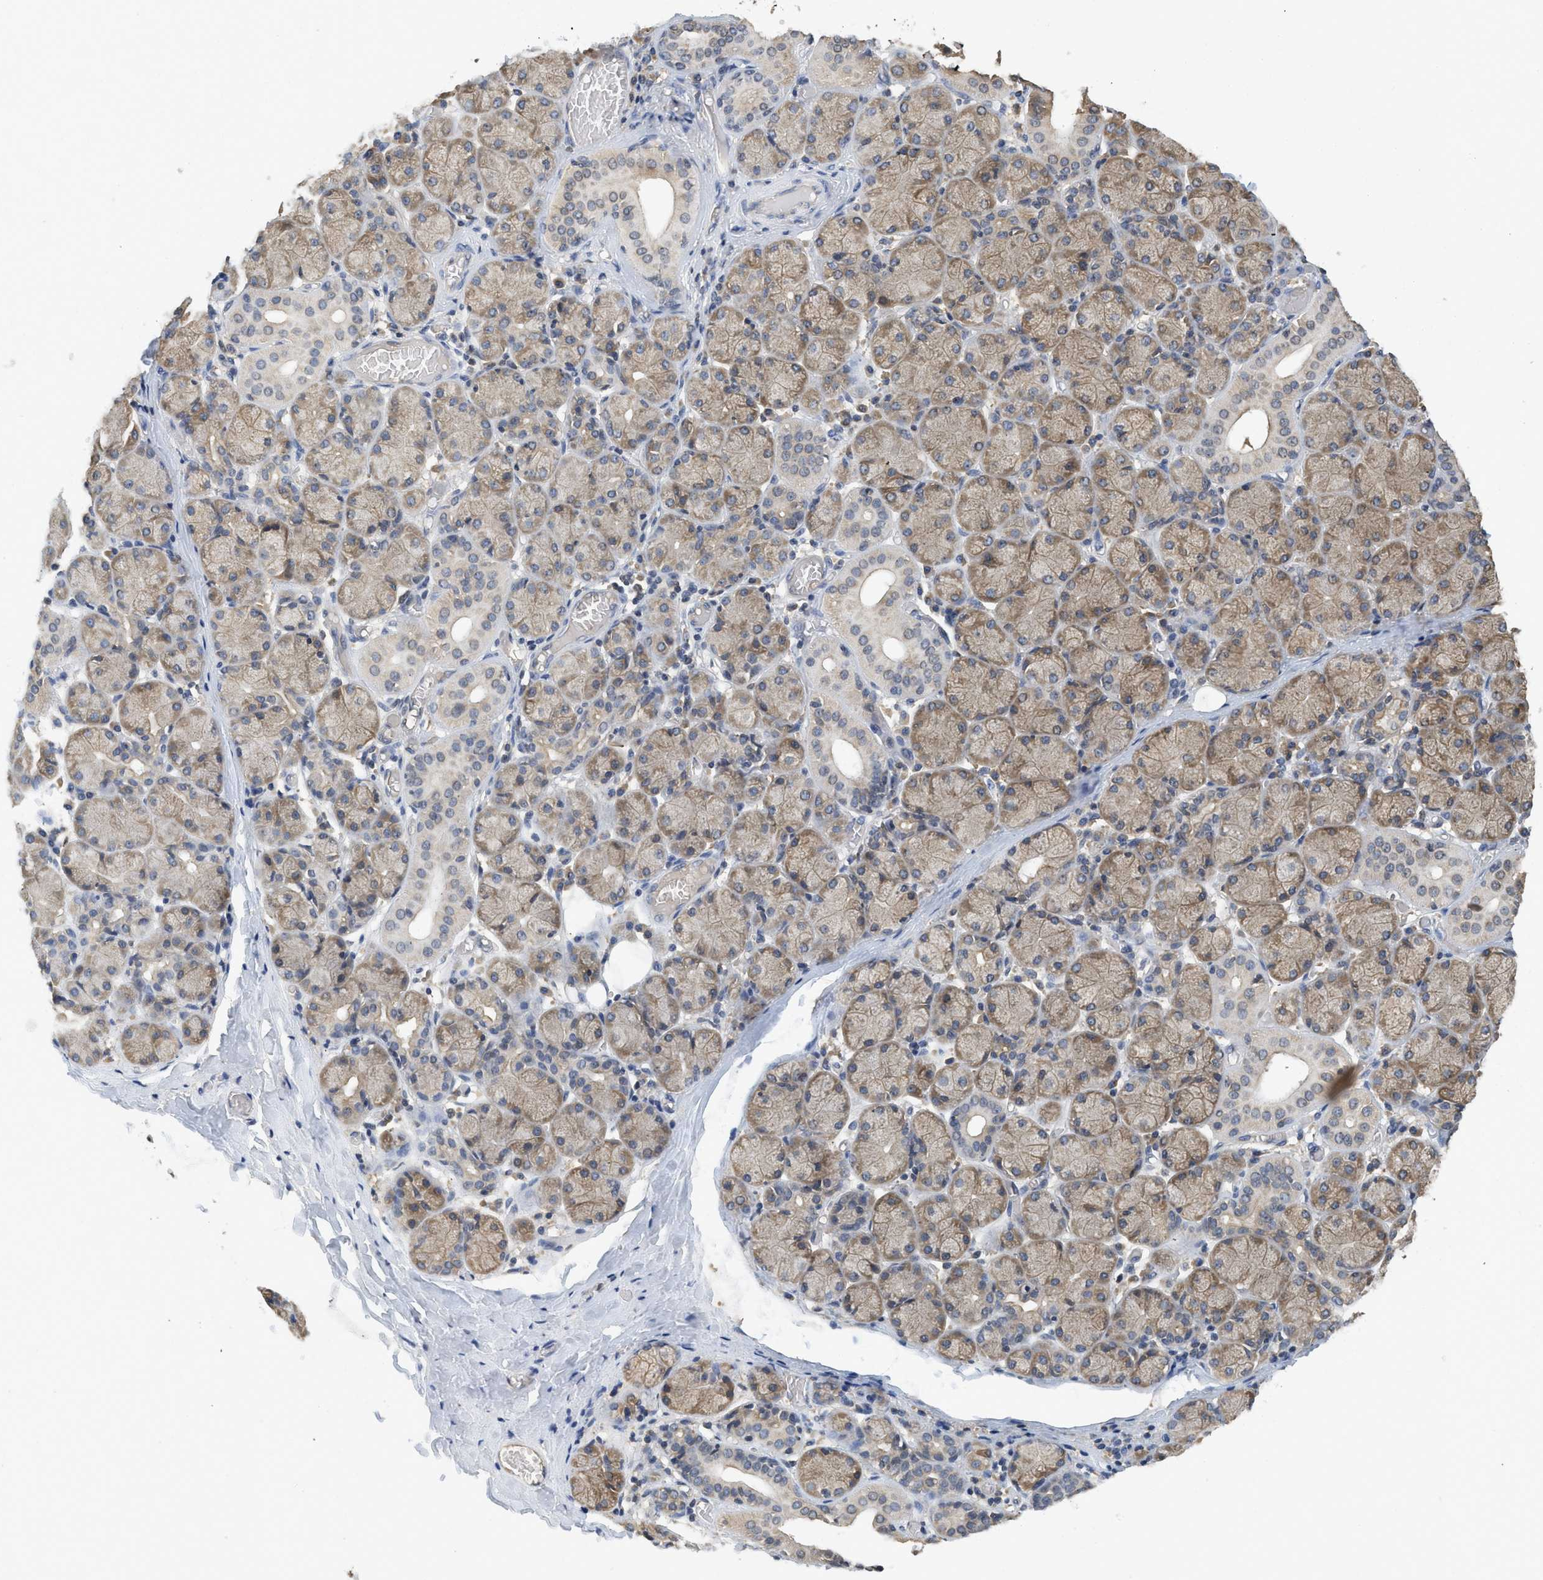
{"staining": {"intensity": "weak", "quantity": ">75%", "location": "cytoplasmic/membranous"}, "tissue": "salivary gland", "cell_type": "Glandular cells", "image_type": "normal", "snomed": [{"axis": "morphology", "description": "Normal tissue, NOS"}, {"axis": "topography", "description": "Salivary gland"}], "caption": "Protein staining of benign salivary gland demonstrates weak cytoplasmic/membranous positivity in about >75% of glandular cells. Ihc stains the protein in brown and the nuclei are stained blue.", "gene": "BCAP31", "patient": {"sex": "female", "age": 24}}